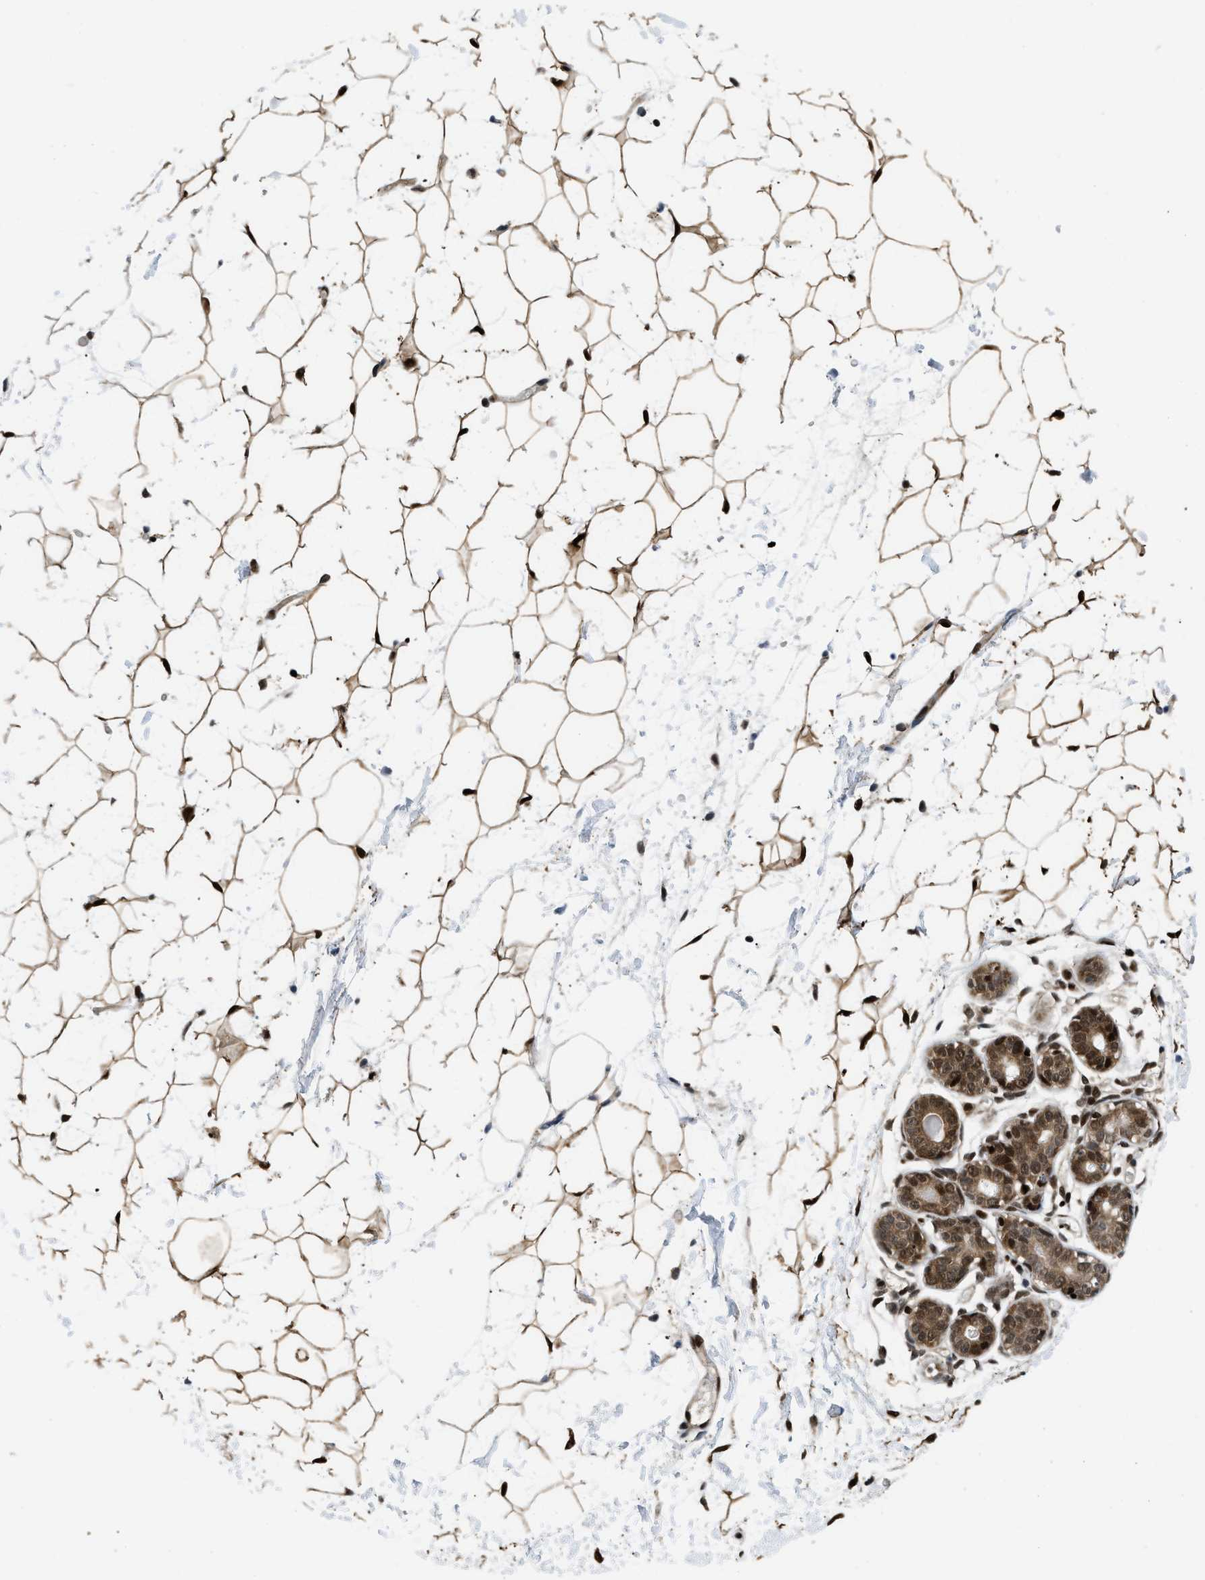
{"staining": {"intensity": "strong", "quantity": ">75%", "location": "cytoplasmic/membranous,nuclear"}, "tissue": "breast", "cell_type": "Adipocytes", "image_type": "normal", "snomed": [{"axis": "morphology", "description": "Normal tissue, NOS"}, {"axis": "topography", "description": "Breast"}], "caption": "Normal breast was stained to show a protein in brown. There is high levels of strong cytoplasmic/membranous,nuclear positivity in approximately >75% of adipocytes. (DAB IHC, brown staining for protein, blue staining for nuclei).", "gene": "RFX5", "patient": {"sex": "female", "age": 22}}